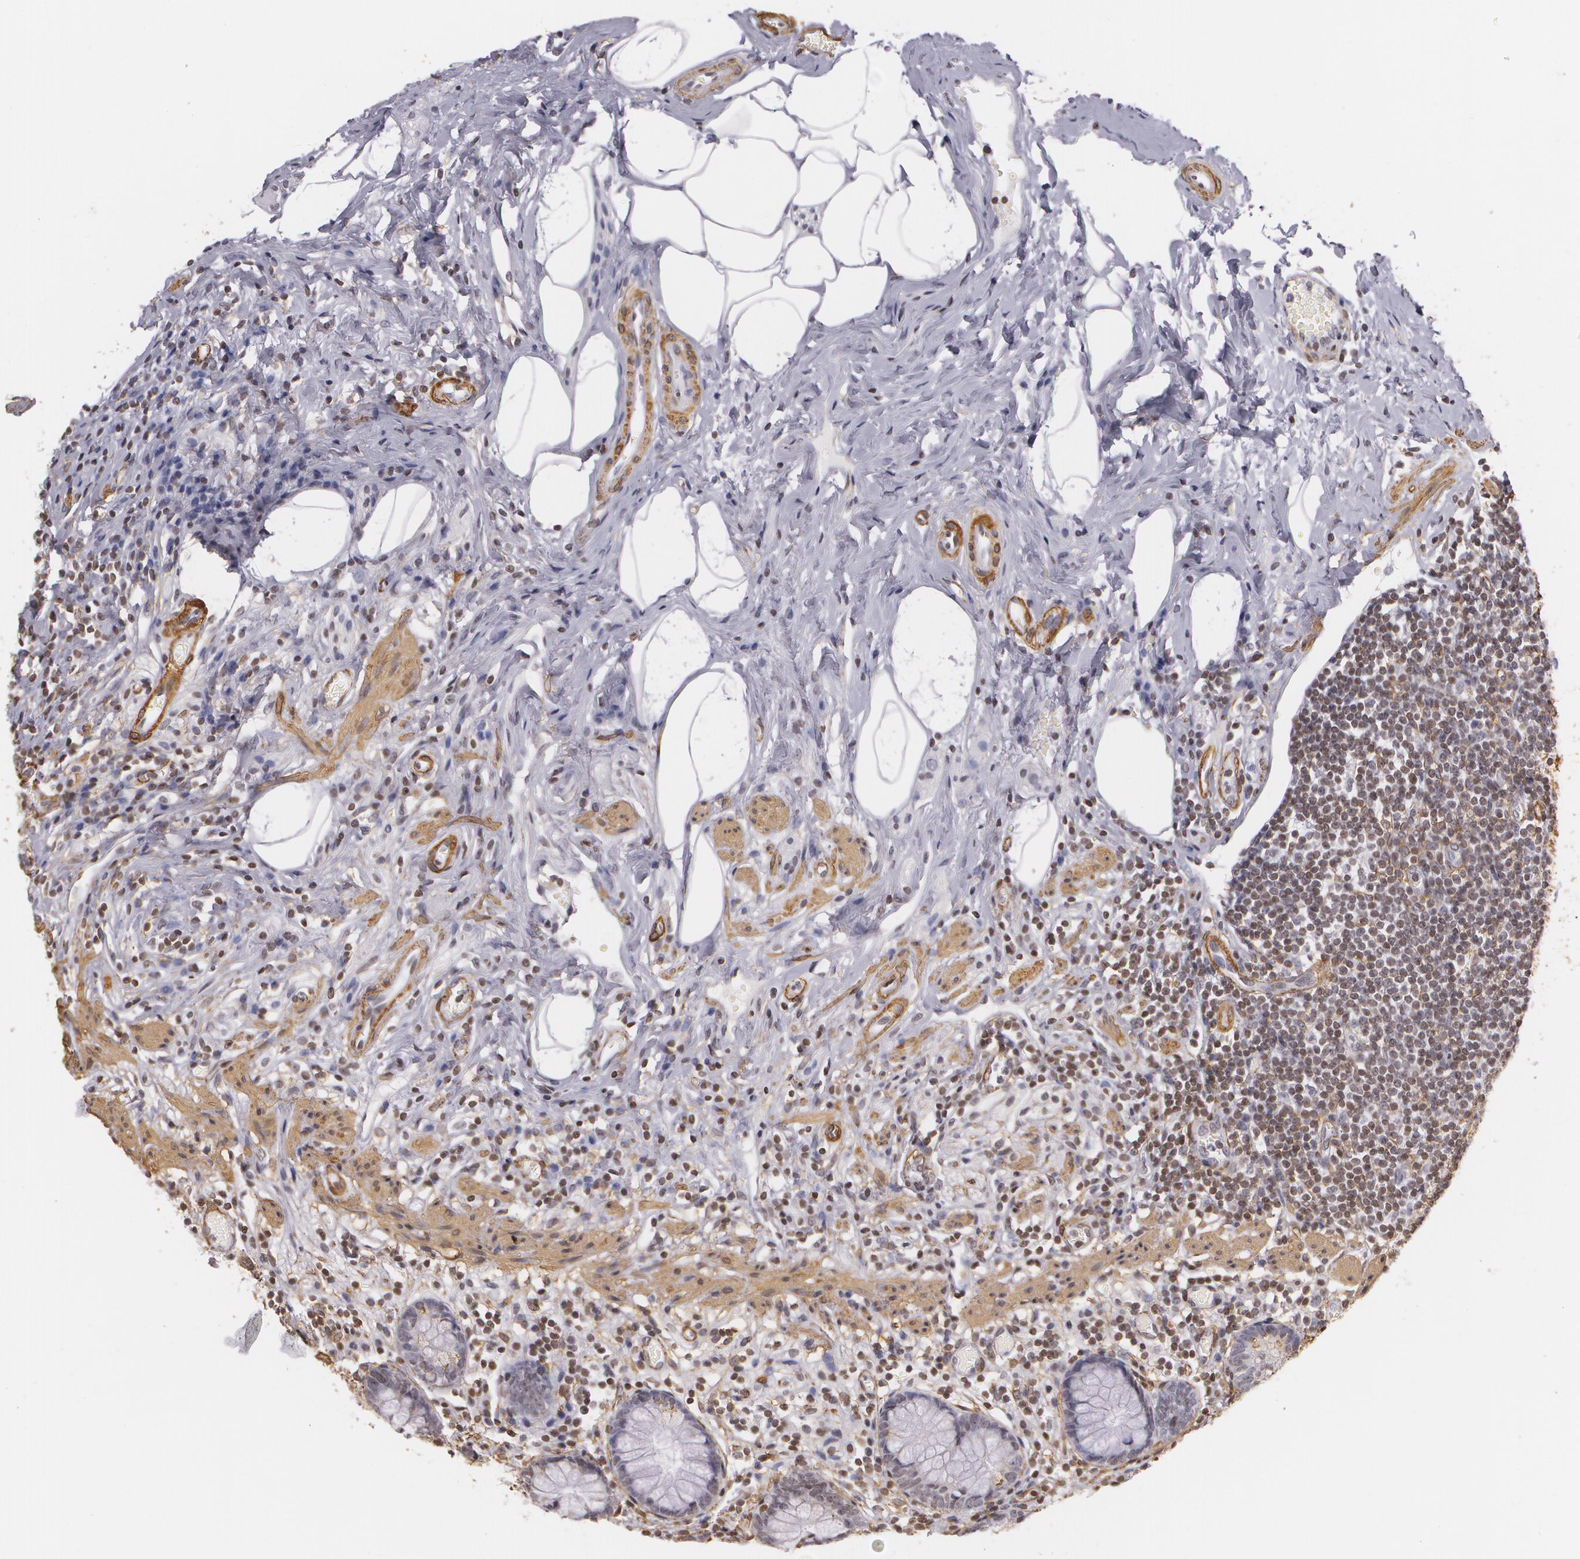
{"staining": {"intensity": "negative", "quantity": "none", "location": "none"}, "tissue": "appendix", "cell_type": "Glandular cells", "image_type": "normal", "snomed": [{"axis": "morphology", "description": "Normal tissue, NOS"}, {"axis": "topography", "description": "Appendix"}], "caption": "Appendix was stained to show a protein in brown. There is no significant staining in glandular cells.", "gene": "VAMP1", "patient": {"sex": "male", "age": 38}}